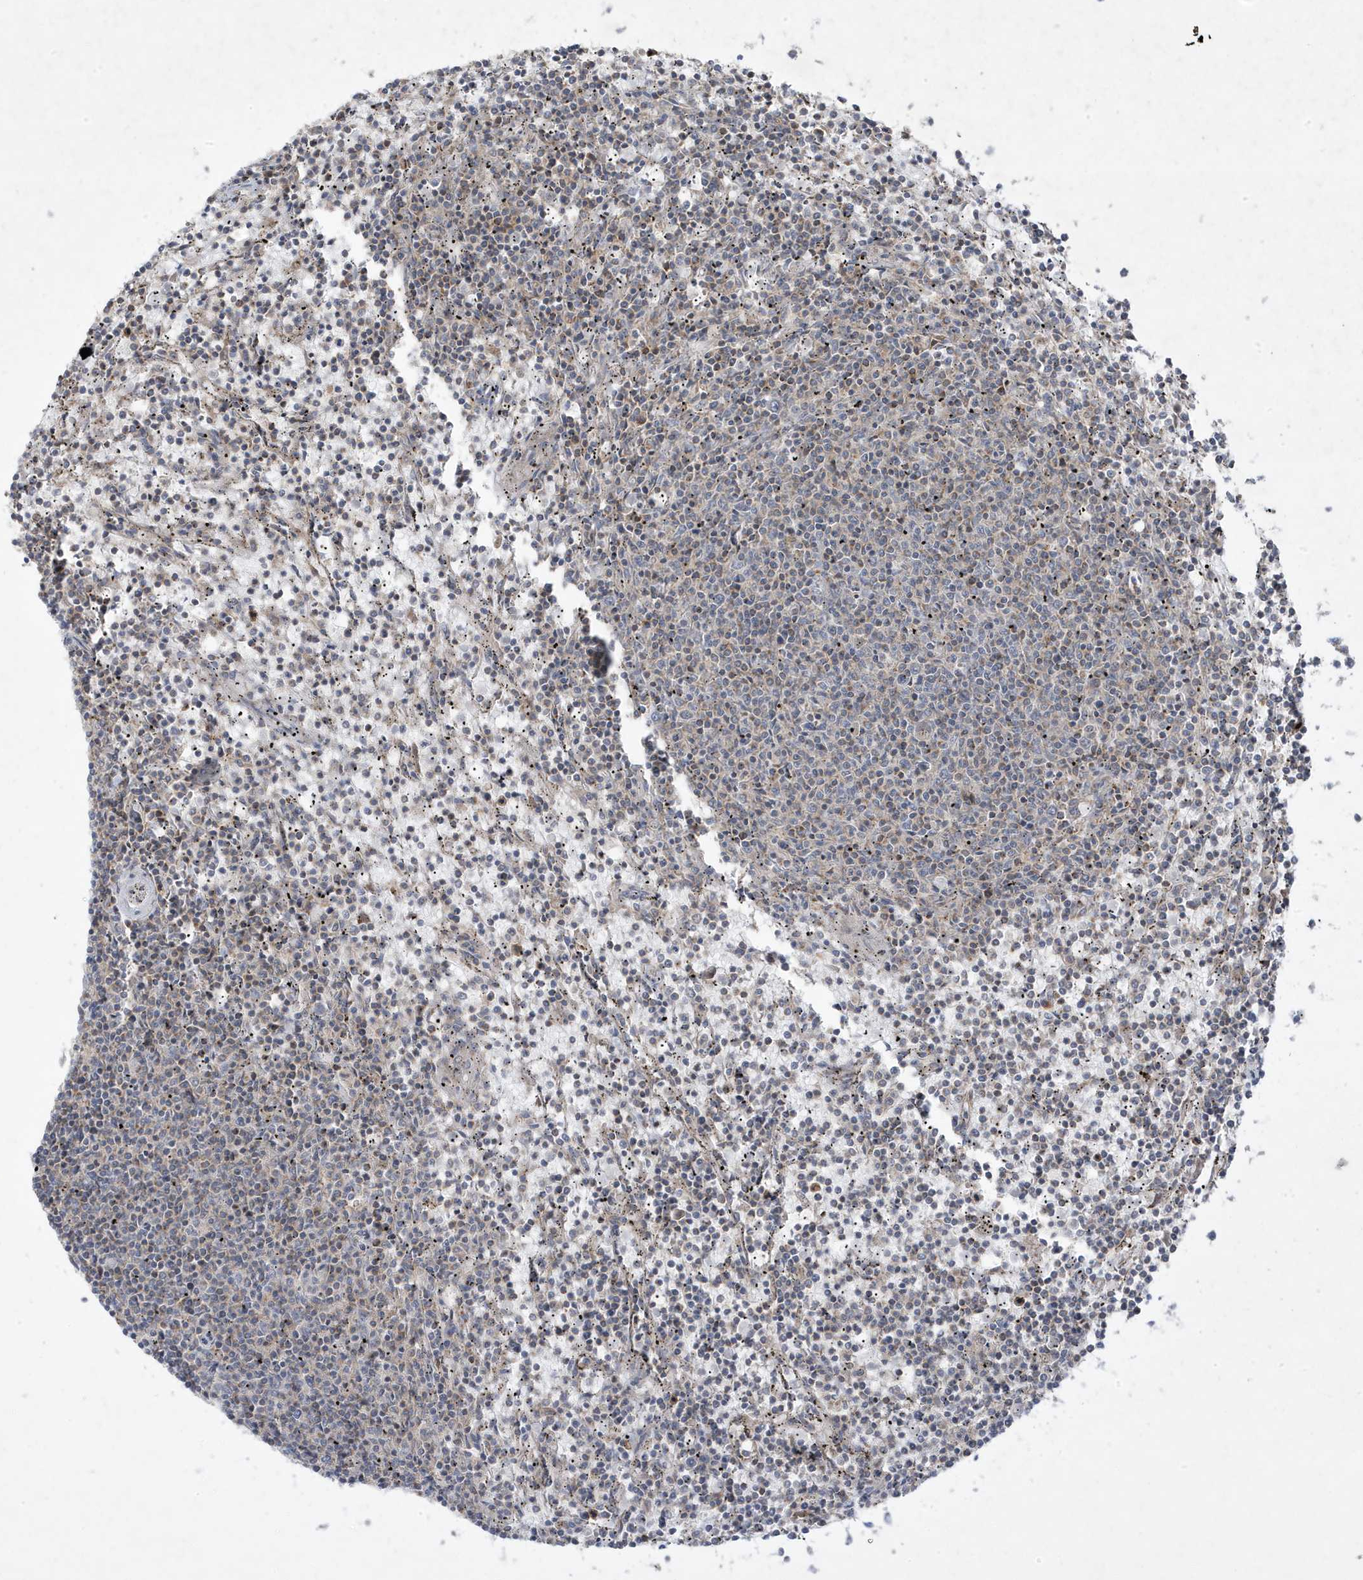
{"staining": {"intensity": "weak", "quantity": "<25%", "location": "cytoplasmic/membranous"}, "tissue": "lymphoma", "cell_type": "Tumor cells", "image_type": "cancer", "snomed": [{"axis": "morphology", "description": "Malignant lymphoma, non-Hodgkin's type, Low grade"}, {"axis": "topography", "description": "Spleen"}], "caption": "A micrograph of low-grade malignant lymphoma, non-Hodgkin's type stained for a protein demonstrates no brown staining in tumor cells.", "gene": "ADAMTSL3", "patient": {"sex": "female", "age": 50}}